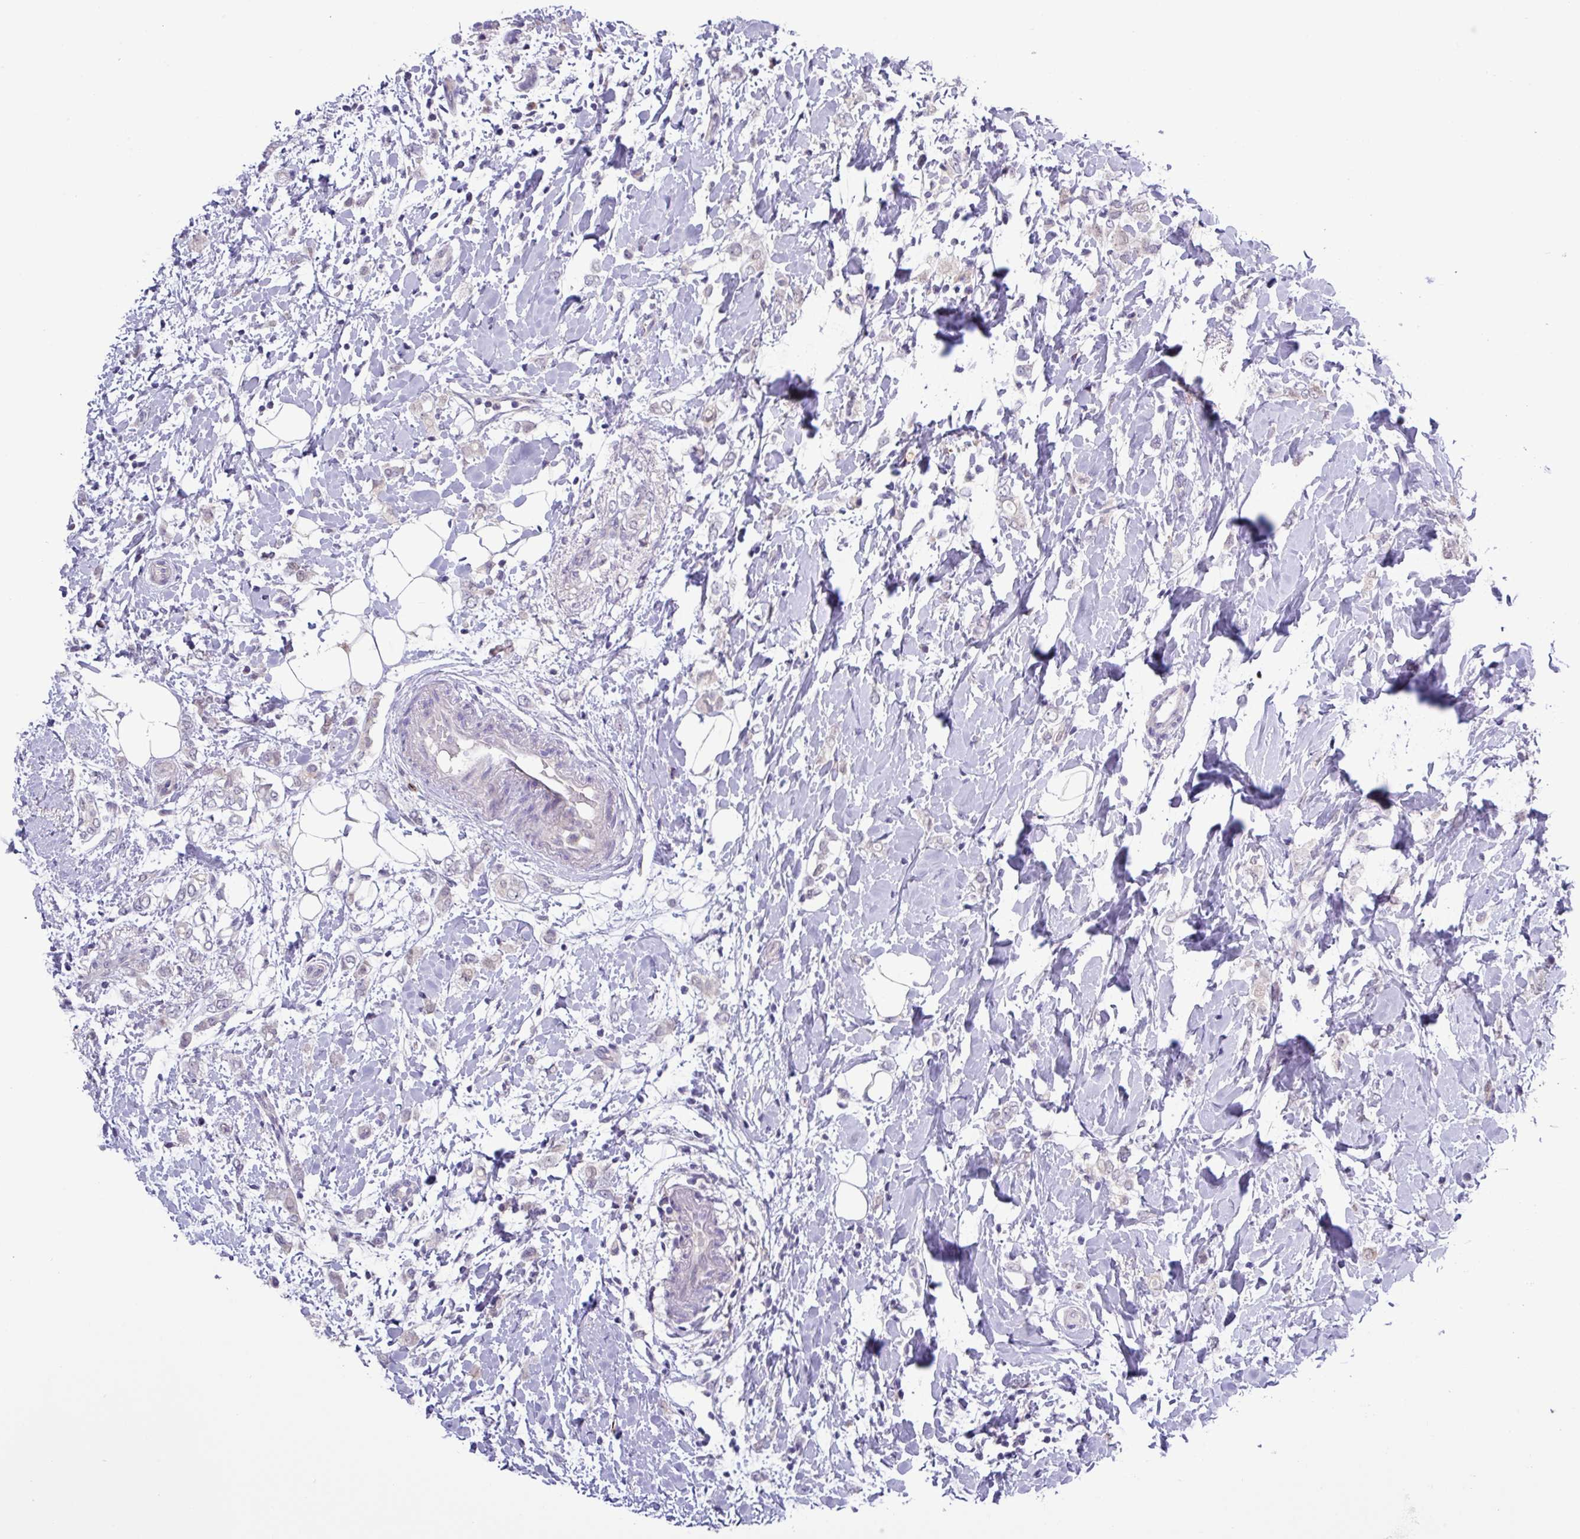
{"staining": {"intensity": "negative", "quantity": "none", "location": "none"}, "tissue": "breast cancer", "cell_type": "Tumor cells", "image_type": "cancer", "snomed": [{"axis": "morphology", "description": "Normal tissue, NOS"}, {"axis": "morphology", "description": "Lobular carcinoma"}, {"axis": "topography", "description": "Breast"}], "caption": "An image of human lobular carcinoma (breast) is negative for staining in tumor cells. Nuclei are stained in blue.", "gene": "RIPPLY1", "patient": {"sex": "female", "age": 47}}